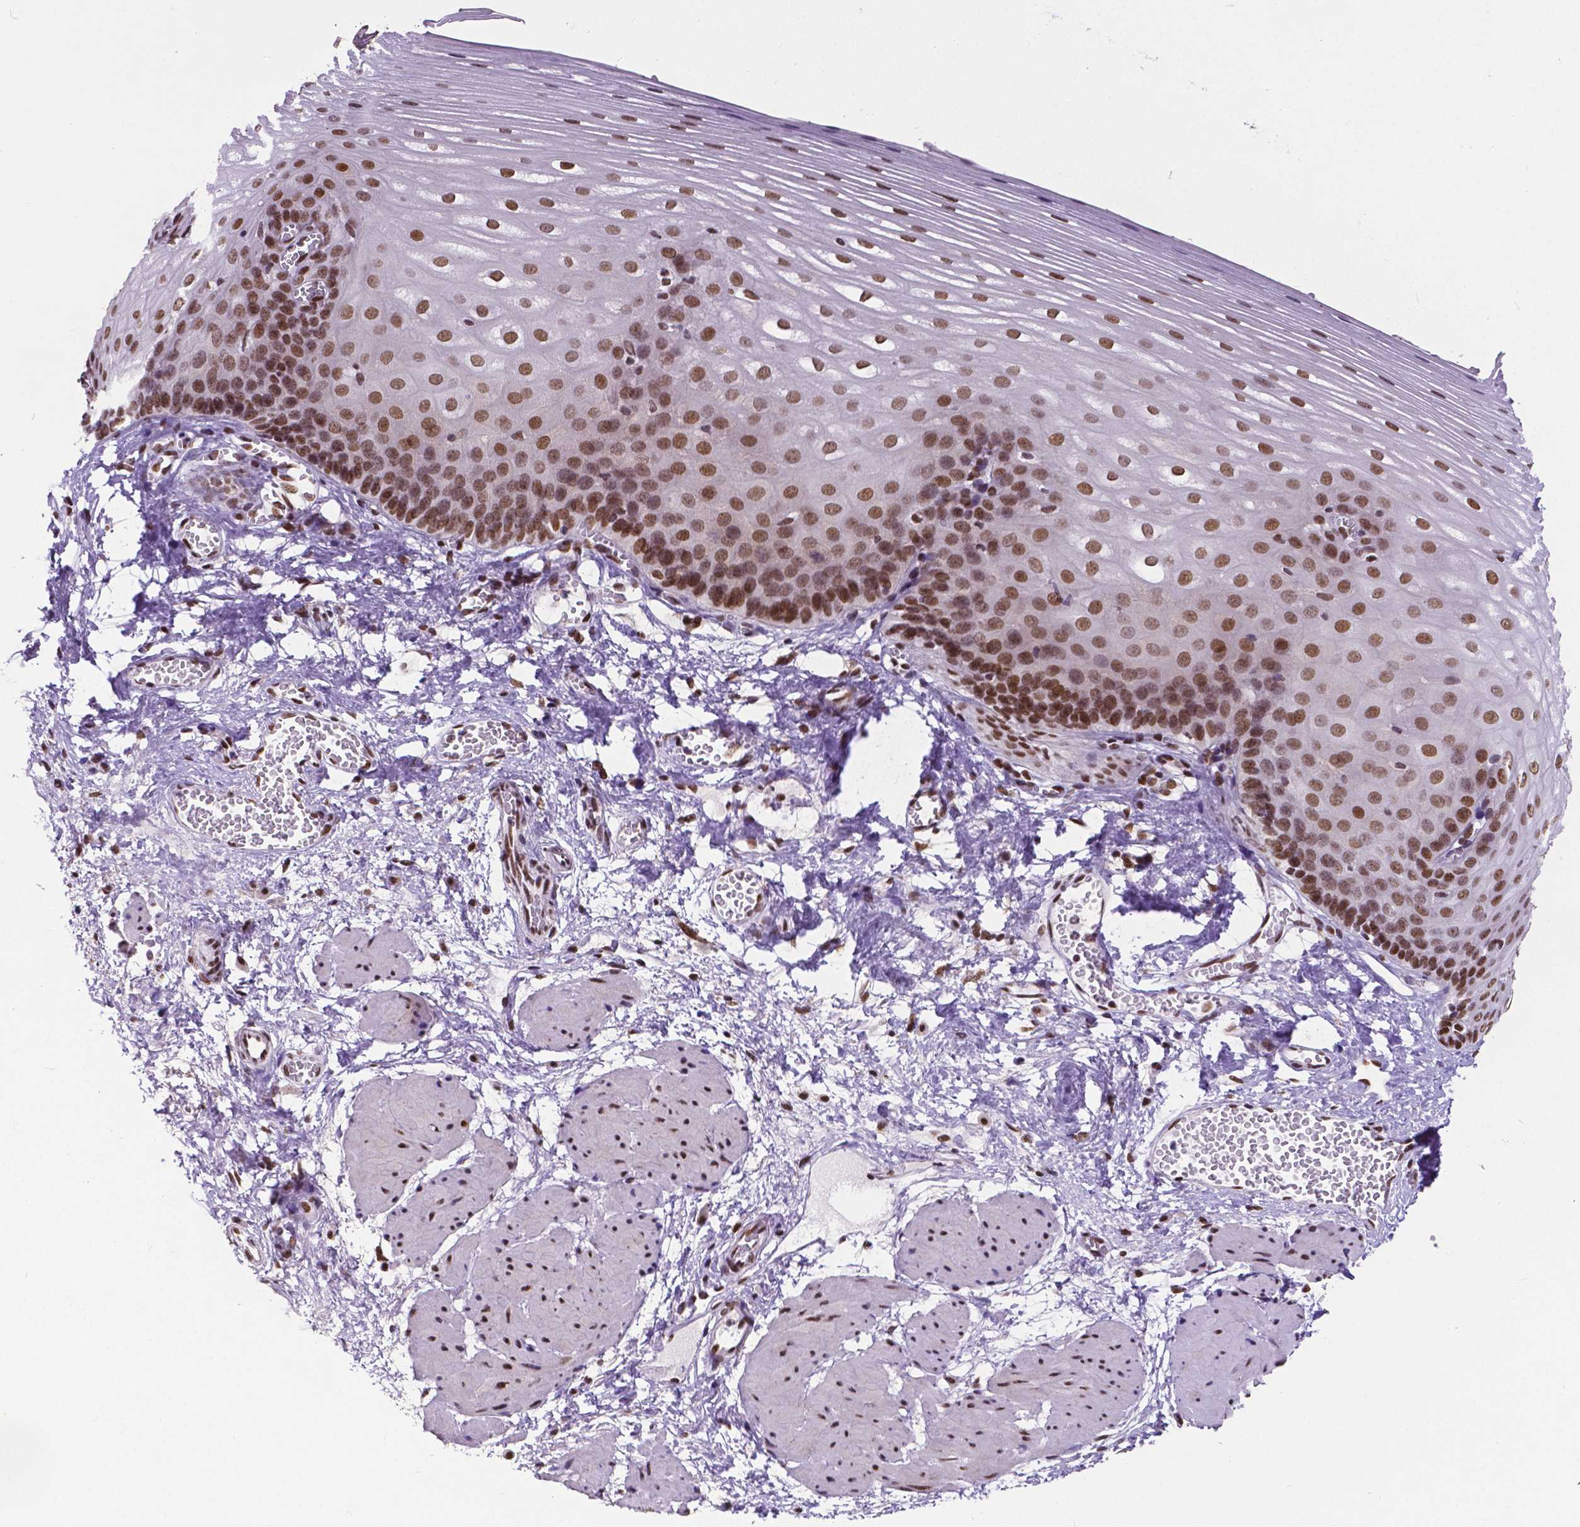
{"staining": {"intensity": "moderate", "quantity": ">75%", "location": "nuclear"}, "tissue": "esophagus", "cell_type": "Squamous epithelial cells", "image_type": "normal", "snomed": [{"axis": "morphology", "description": "Normal tissue, NOS"}, {"axis": "topography", "description": "Esophagus"}], "caption": "Immunohistochemistry (DAB) staining of unremarkable human esophagus reveals moderate nuclear protein expression in about >75% of squamous epithelial cells. (DAB (3,3'-diaminobenzidine) = brown stain, brightfield microscopy at high magnification).", "gene": "ATRX", "patient": {"sex": "male", "age": 62}}